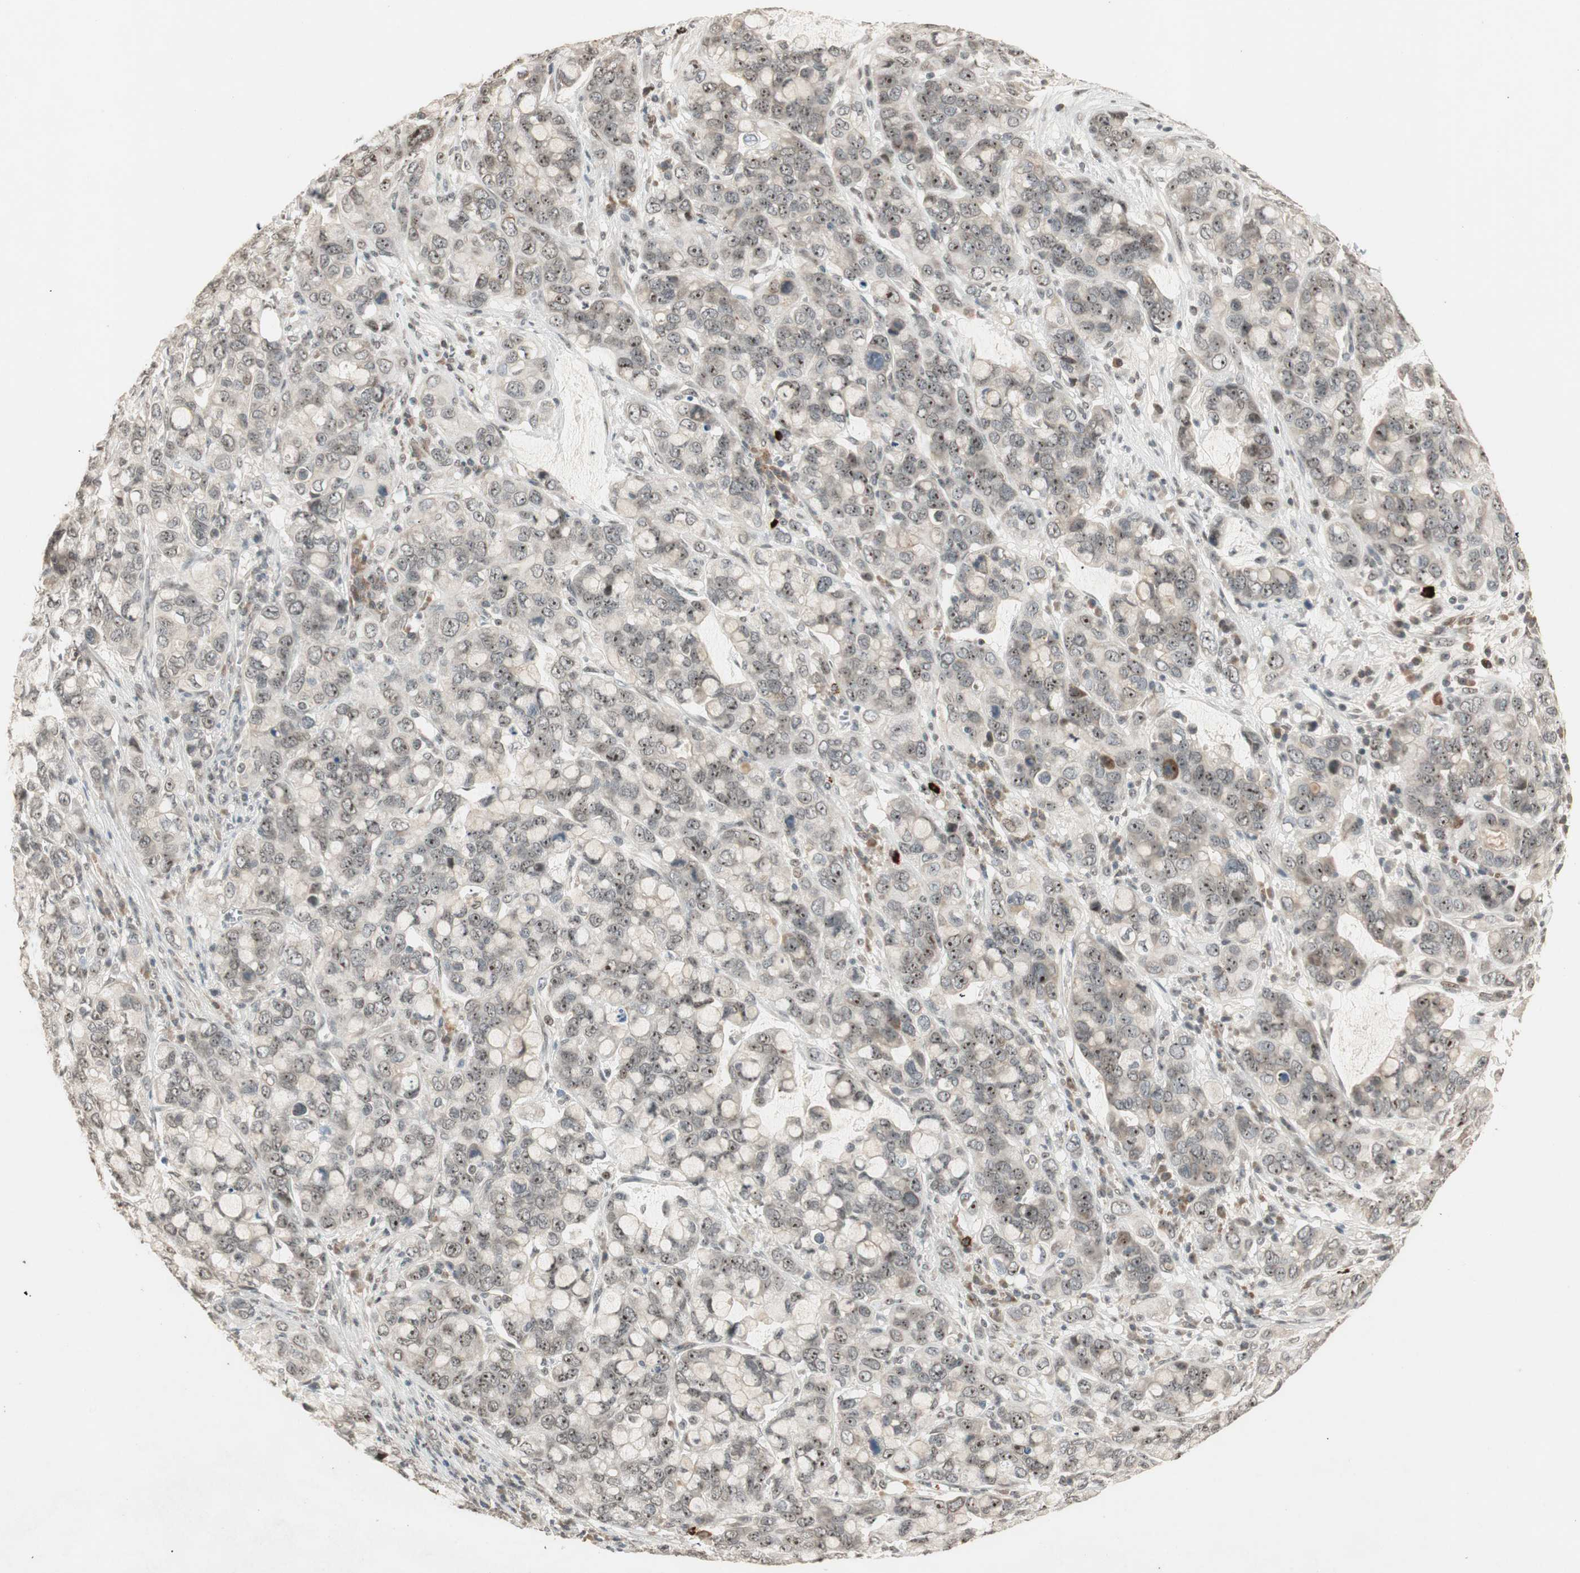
{"staining": {"intensity": "moderate", "quantity": "25%-75%", "location": "nuclear"}, "tissue": "stomach cancer", "cell_type": "Tumor cells", "image_type": "cancer", "snomed": [{"axis": "morphology", "description": "Adenocarcinoma, NOS"}, {"axis": "topography", "description": "Stomach, lower"}], "caption": "Immunohistochemical staining of human stomach cancer displays medium levels of moderate nuclear protein staining in approximately 25%-75% of tumor cells.", "gene": "ETV4", "patient": {"sex": "male", "age": 84}}